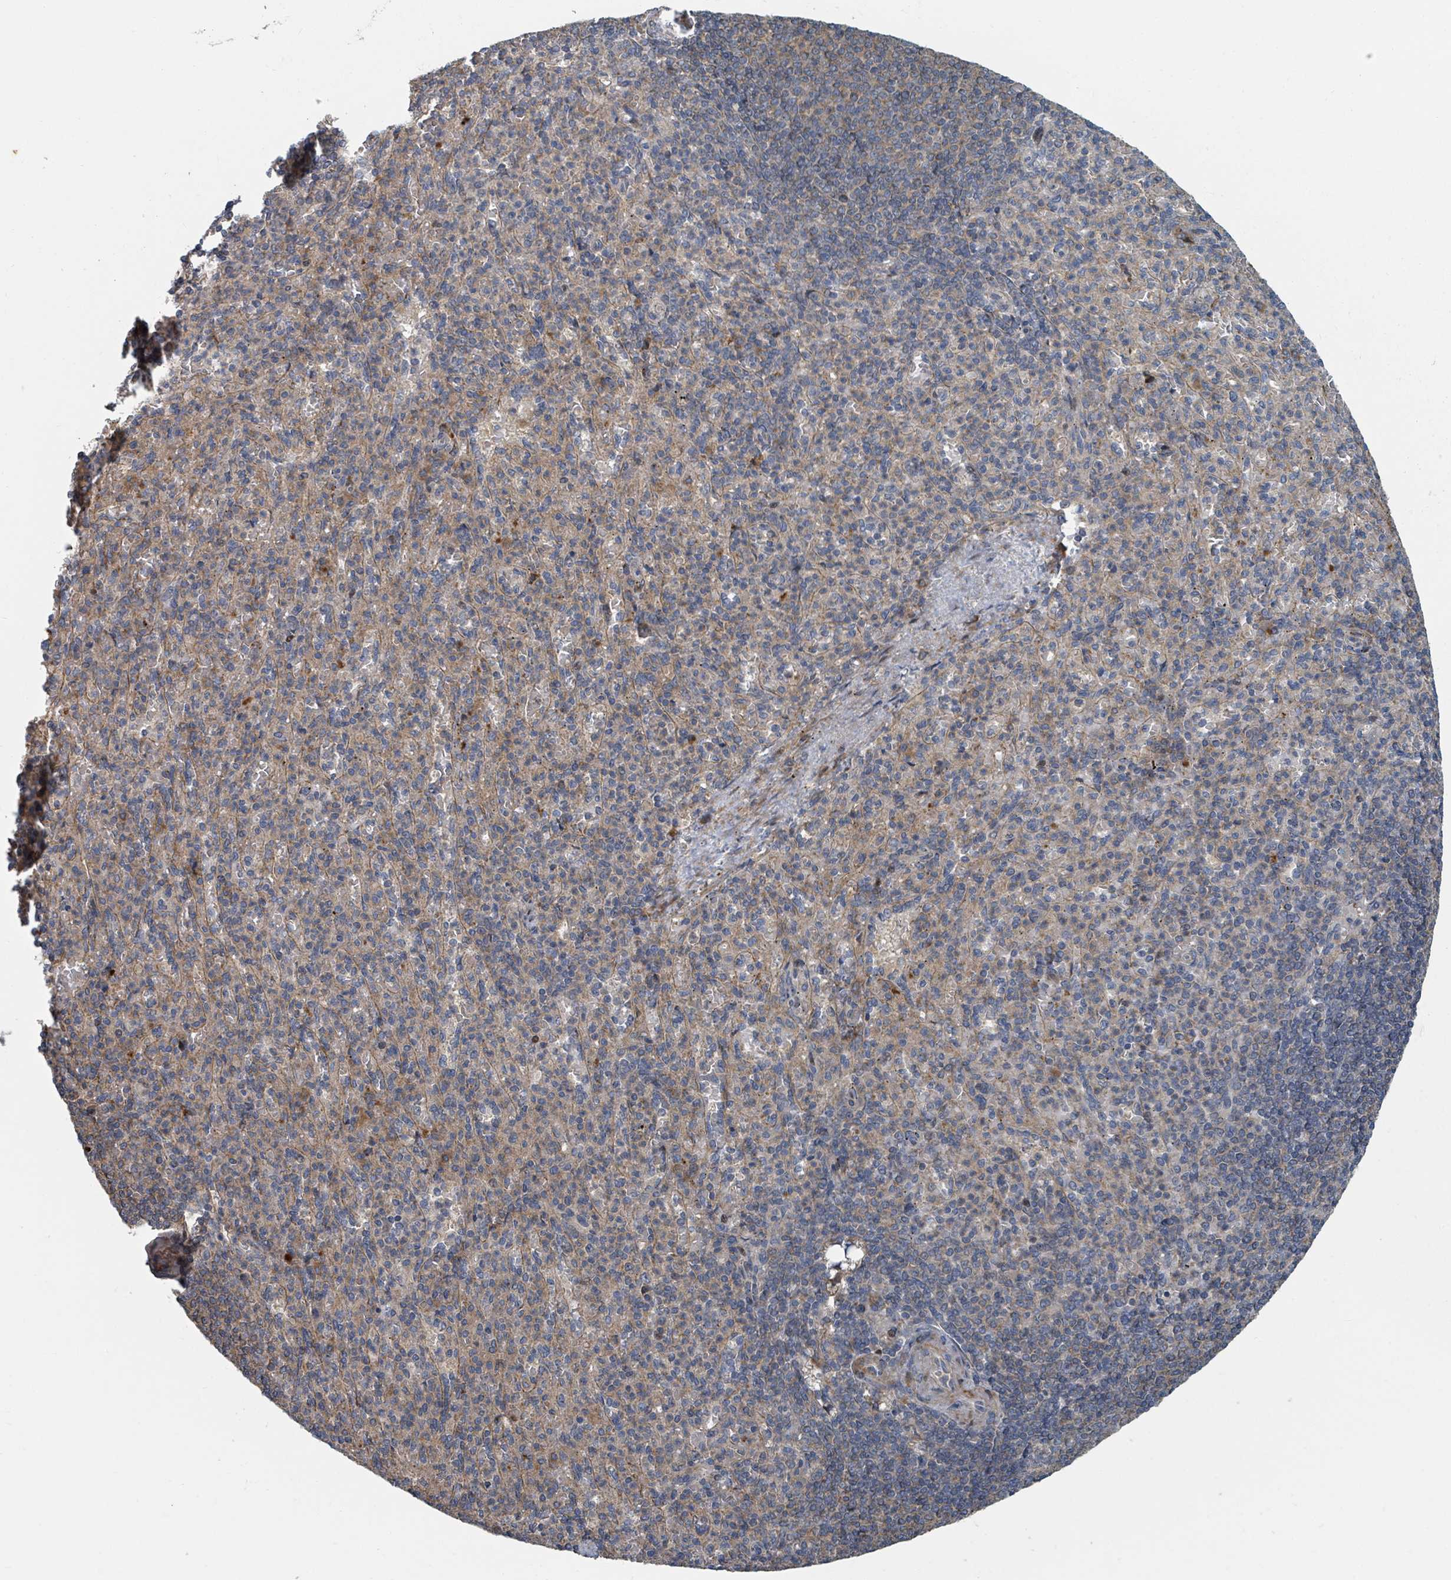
{"staining": {"intensity": "weak", "quantity": "25%-75%", "location": "cytoplasmic/membranous"}, "tissue": "spleen", "cell_type": "Cells in red pulp", "image_type": "normal", "snomed": [{"axis": "morphology", "description": "Normal tissue, NOS"}, {"axis": "topography", "description": "Spleen"}], "caption": "Weak cytoplasmic/membranous staining for a protein is appreciated in about 25%-75% of cells in red pulp of normal spleen using immunohistochemistry.", "gene": "DPM1", "patient": {"sex": "female", "age": 74}}